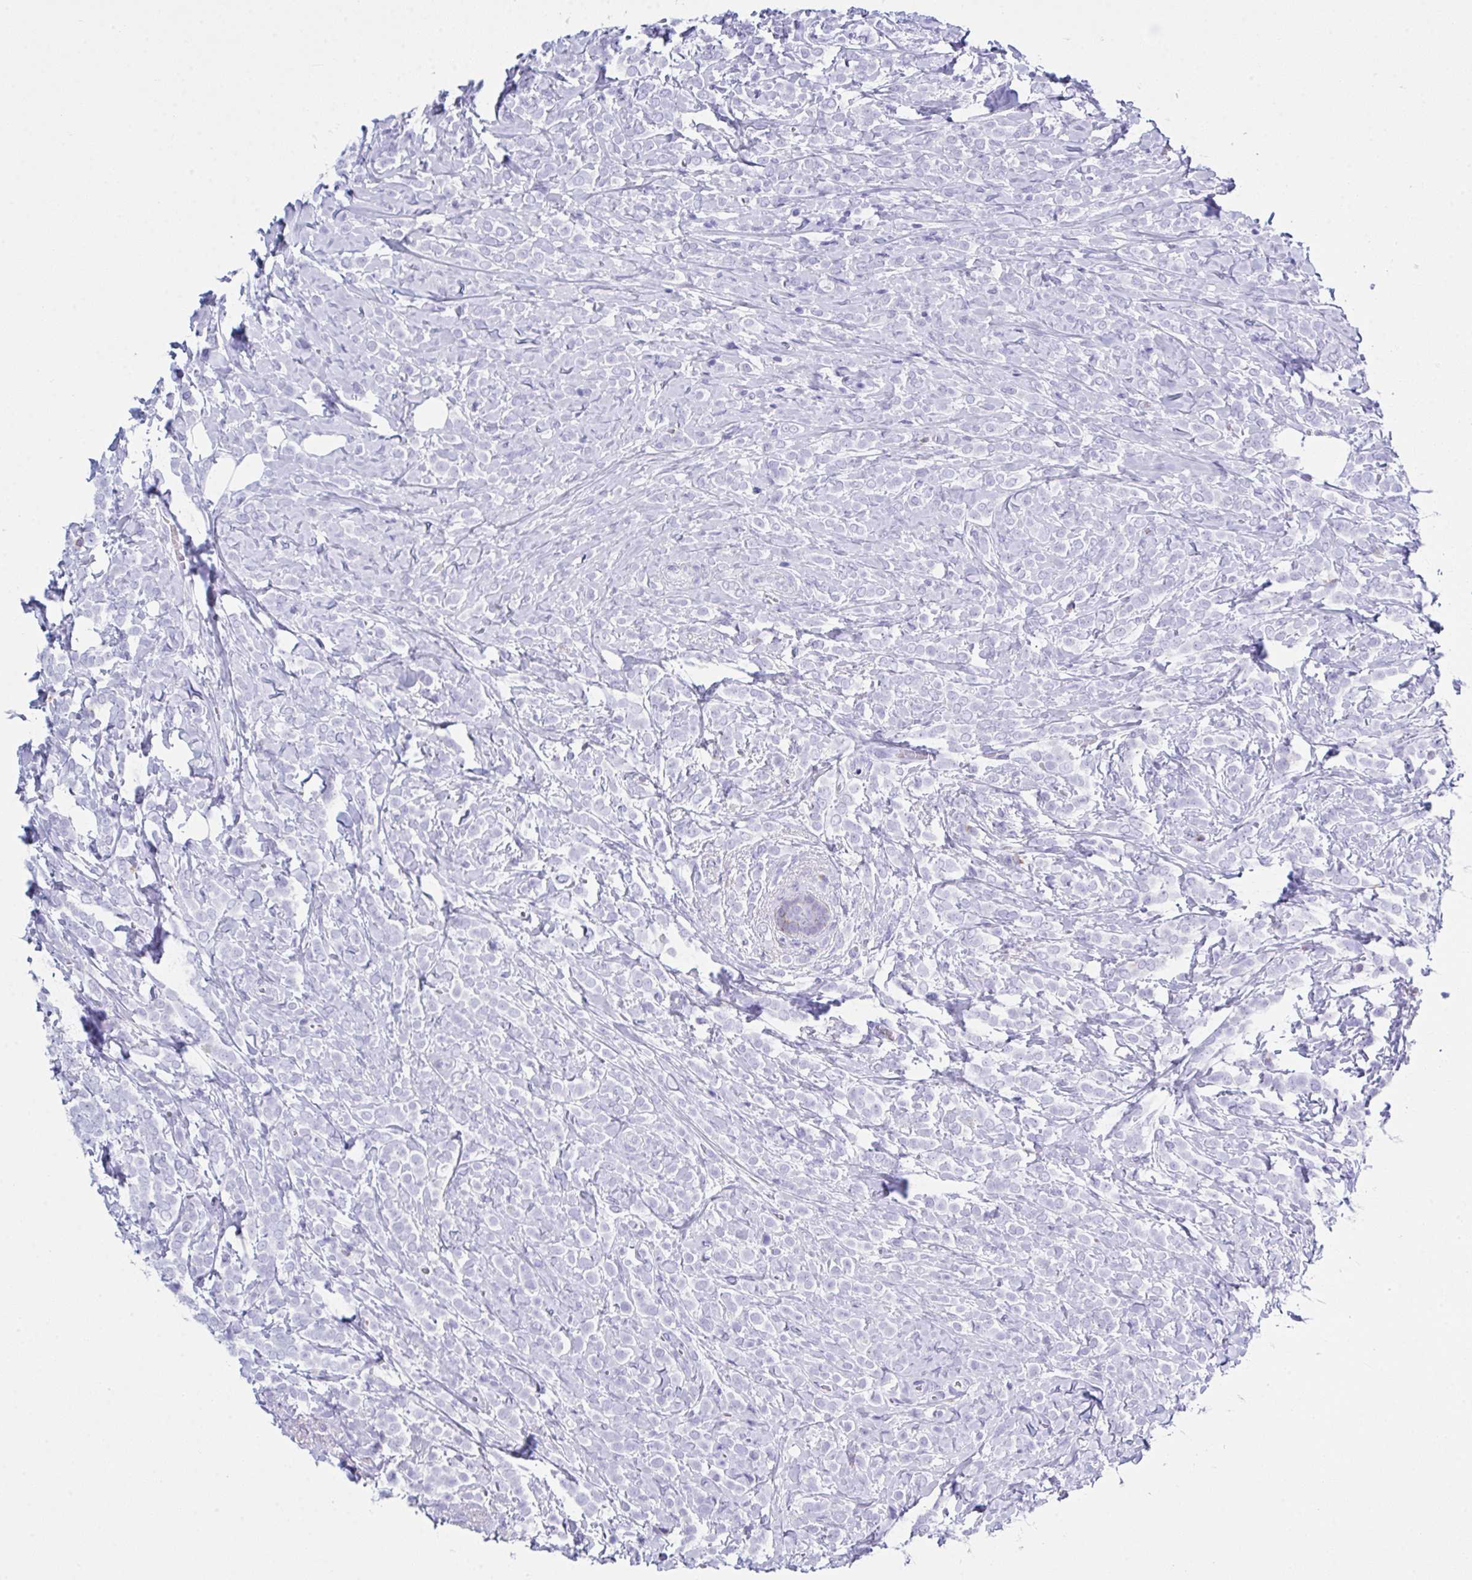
{"staining": {"intensity": "negative", "quantity": "none", "location": "none"}, "tissue": "breast cancer", "cell_type": "Tumor cells", "image_type": "cancer", "snomed": [{"axis": "morphology", "description": "Lobular carcinoma"}, {"axis": "topography", "description": "Breast"}], "caption": "This image is of breast cancer (lobular carcinoma) stained with immunohistochemistry (IHC) to label a protein in brown with the nuclei are counter-stained blue. There is no expression in tumor cells.", "gene": "LGALS4", "patient": {"sex": "female", "age": 49}}